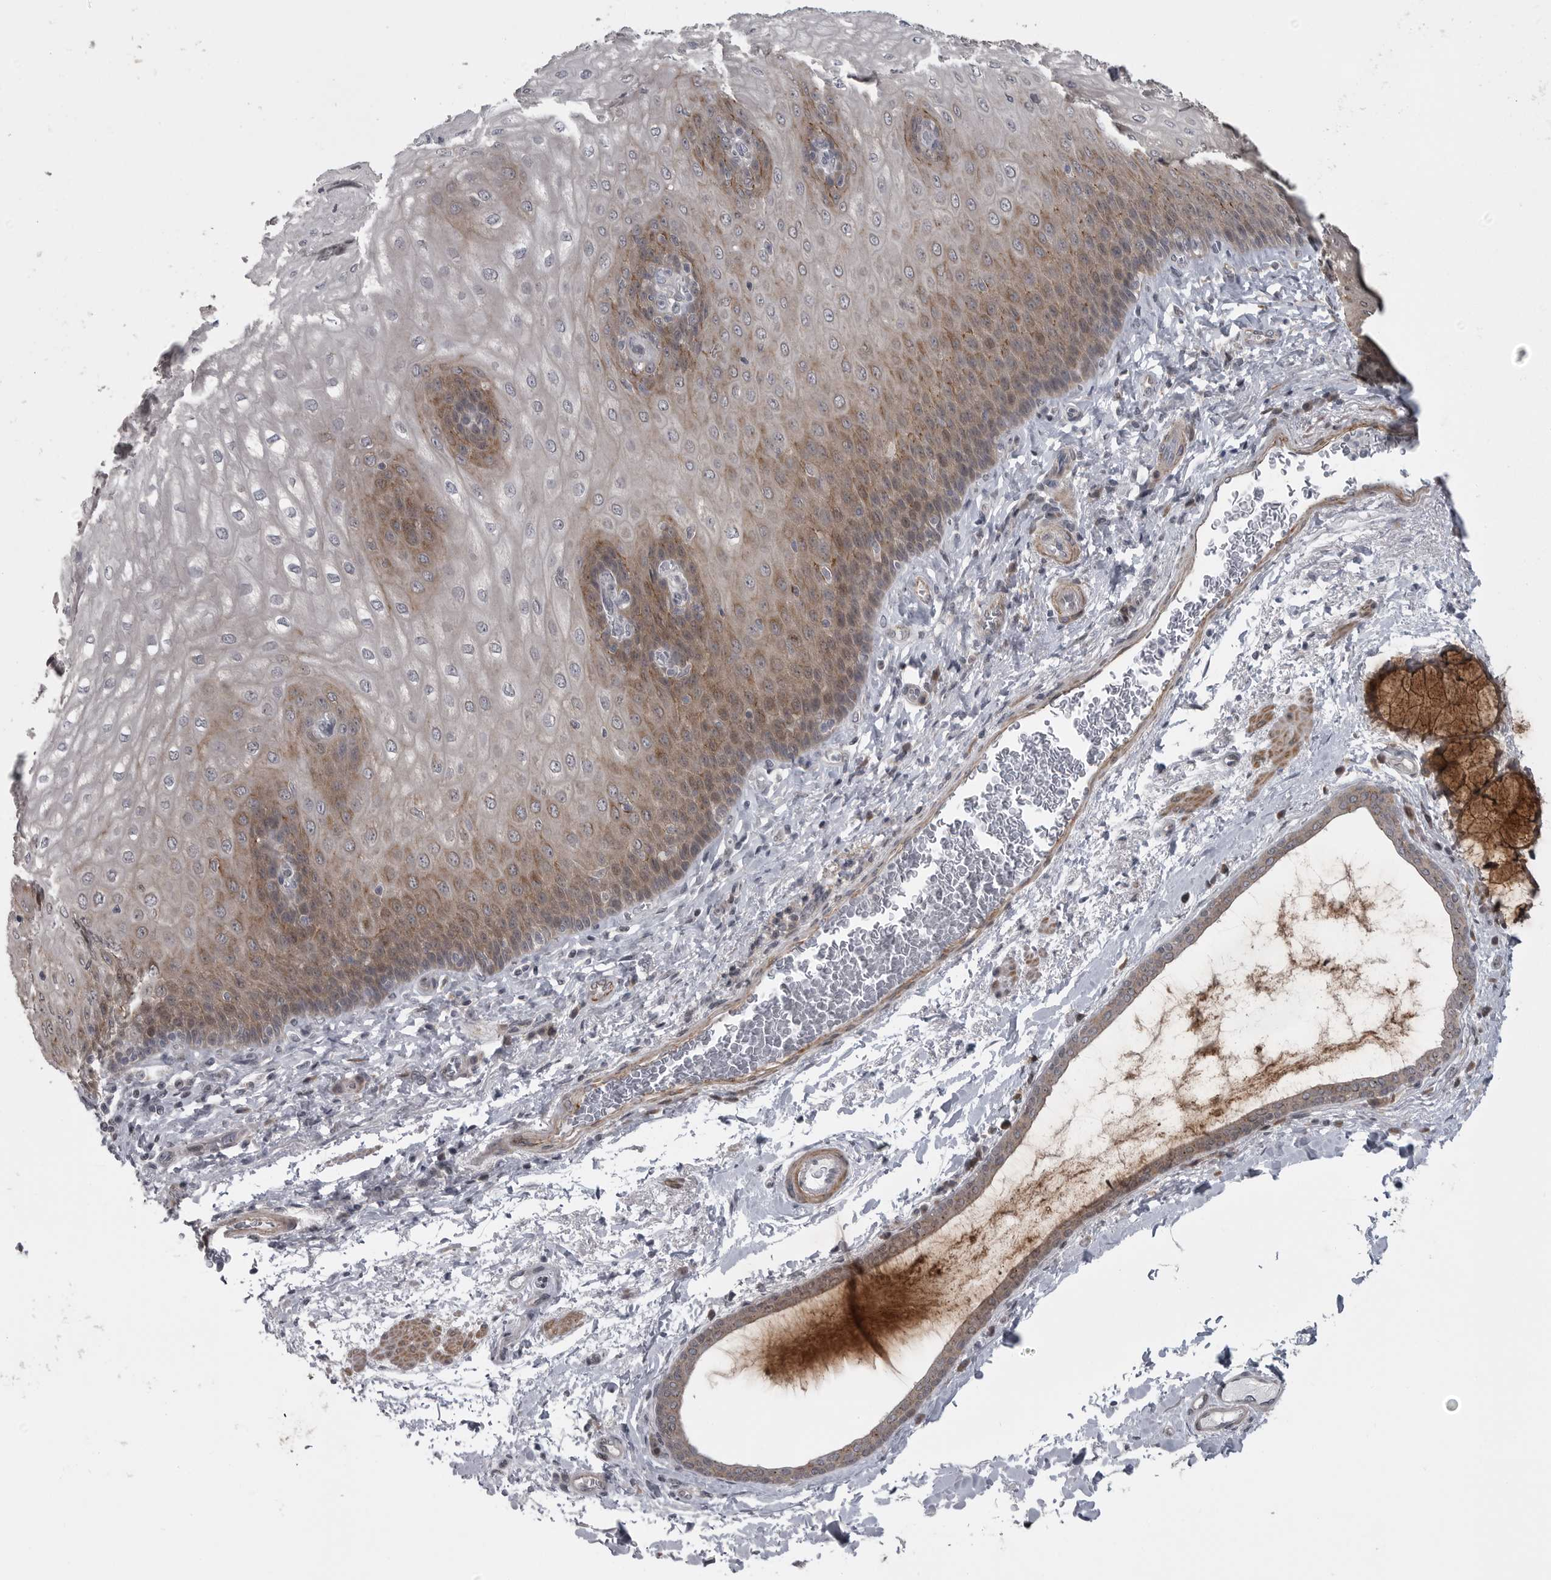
{"staining": {"intensity": "moderate", "quantity": "25%-75%", "location": "cytoplasmic/membranous,nuclear"}, "tissue": "esophagus", "cell_type": "Squamous epithelial cells", "image_type": "normal", "snomed": [{"axis": "morphology", "description": "Normal tissue, NOS"}, {"axis": "topography", "description": "Esophagus"}], "caption": "This photomicrograph demonstrates immunohistochemistry (IHC) staining of normal human esophagus, with medium moderate cytoplasmic/membranous,nuclear positivity in about 25%-75% of squamous epithelial cells.", "gene": "PPP1R9A", "patient": {"sex": "male", "age": 54}}